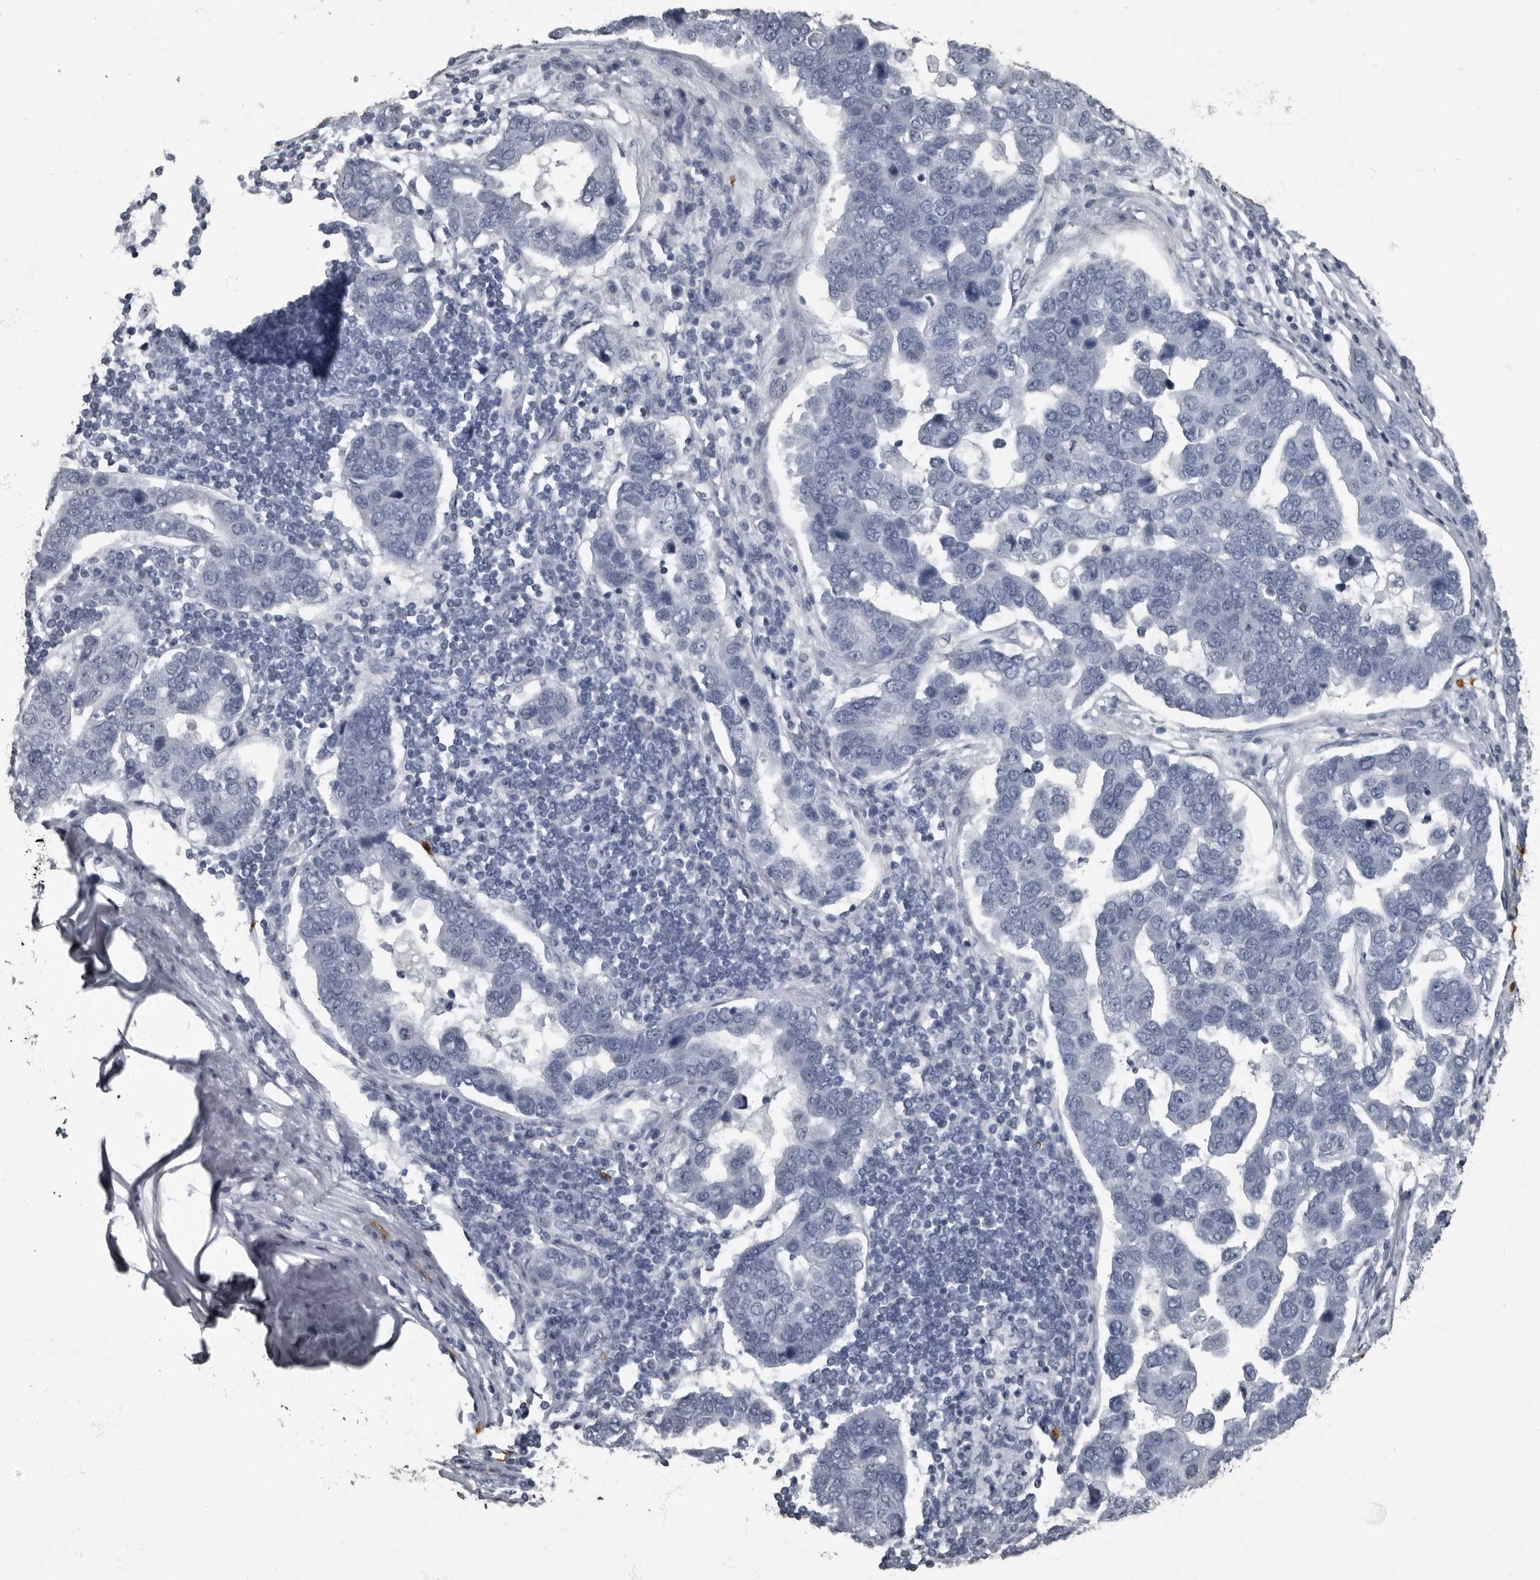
{"staining": {"intensity": "negative", "quantity": "none", "location": "none"}, "tissue": "pancreatic cancer", "cell_type": "Tumor cells", "image_type": "cancer", "snomed": [{"axis": "morphology", "description": "Adenocarcinoma, NOS"}, {"axis": "topography", "description": "Pancreas"}], "caption": "The photomicrograph shows no significant positivity in tumor cells of pancreatic adenocarcinoma. (Stains: DAB IHC with hematoxylin counter stain, Microscopy: brightfield microscopy at high magnification).", "gene": "TPD52L1", "patient": {"sex": "female", "age": 61}}